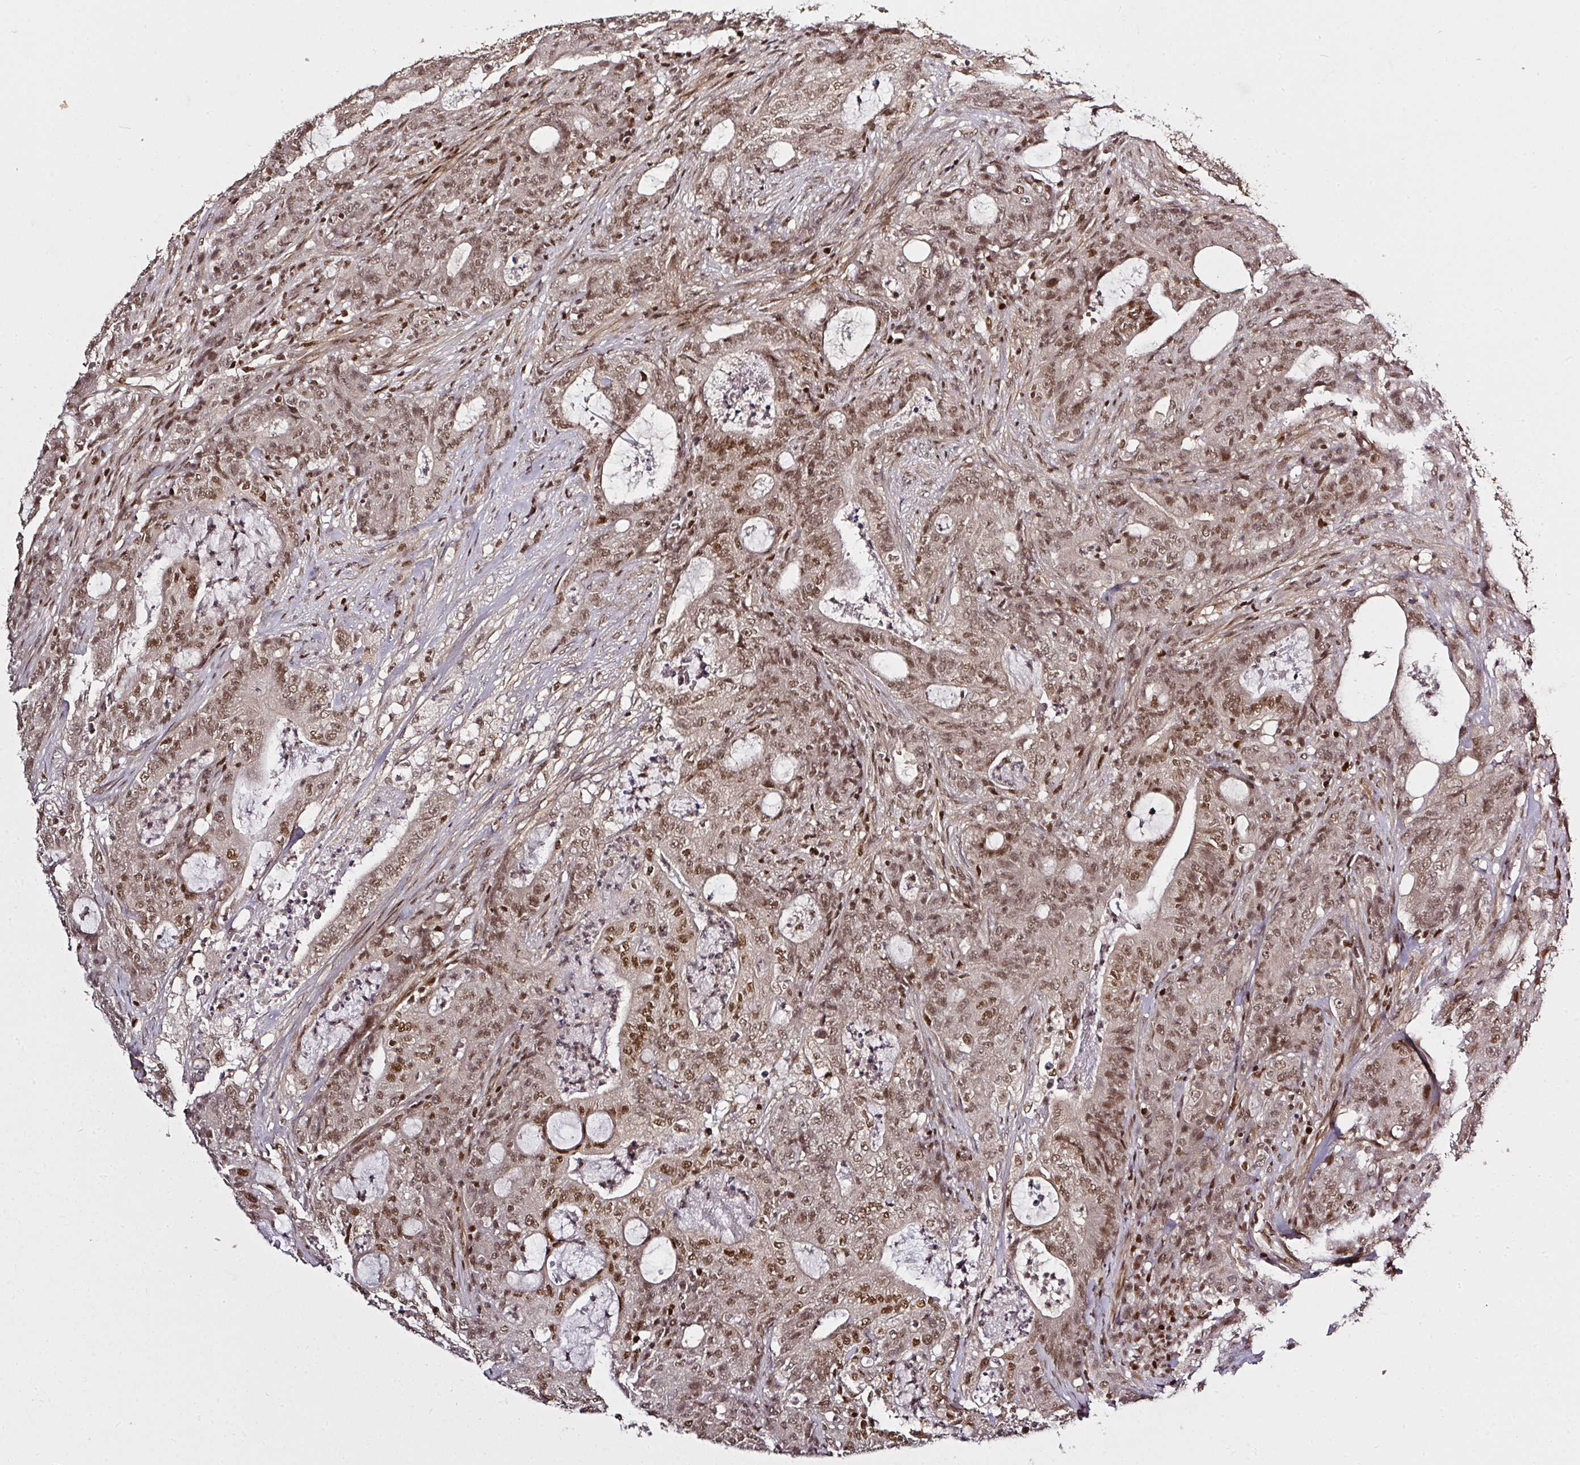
{"staining": {"intensity": "moderate", "quantity": ">75%", "location": "nuclear"}, "tissue": "colorectal cancer", "cell_type": "Tumor cells", "image_type": "cancer", "snomed": [{"axis": "morphology", "description": "Adenocarcinoma, NOS"}, {"axis": "topography", "description": "Colon"}], "caption": "High-magnification brightfield microscopy of colorectal cancer (adenocarcinoma) stained with DAB (brown) and counterstained with hematoxylin (blue). tumor cells exhibit moderate nuclear positivity is seen in approximately>75% of cells.", "gene": "GPRIN2", "patient": {"sex": "male", "age": 83}}